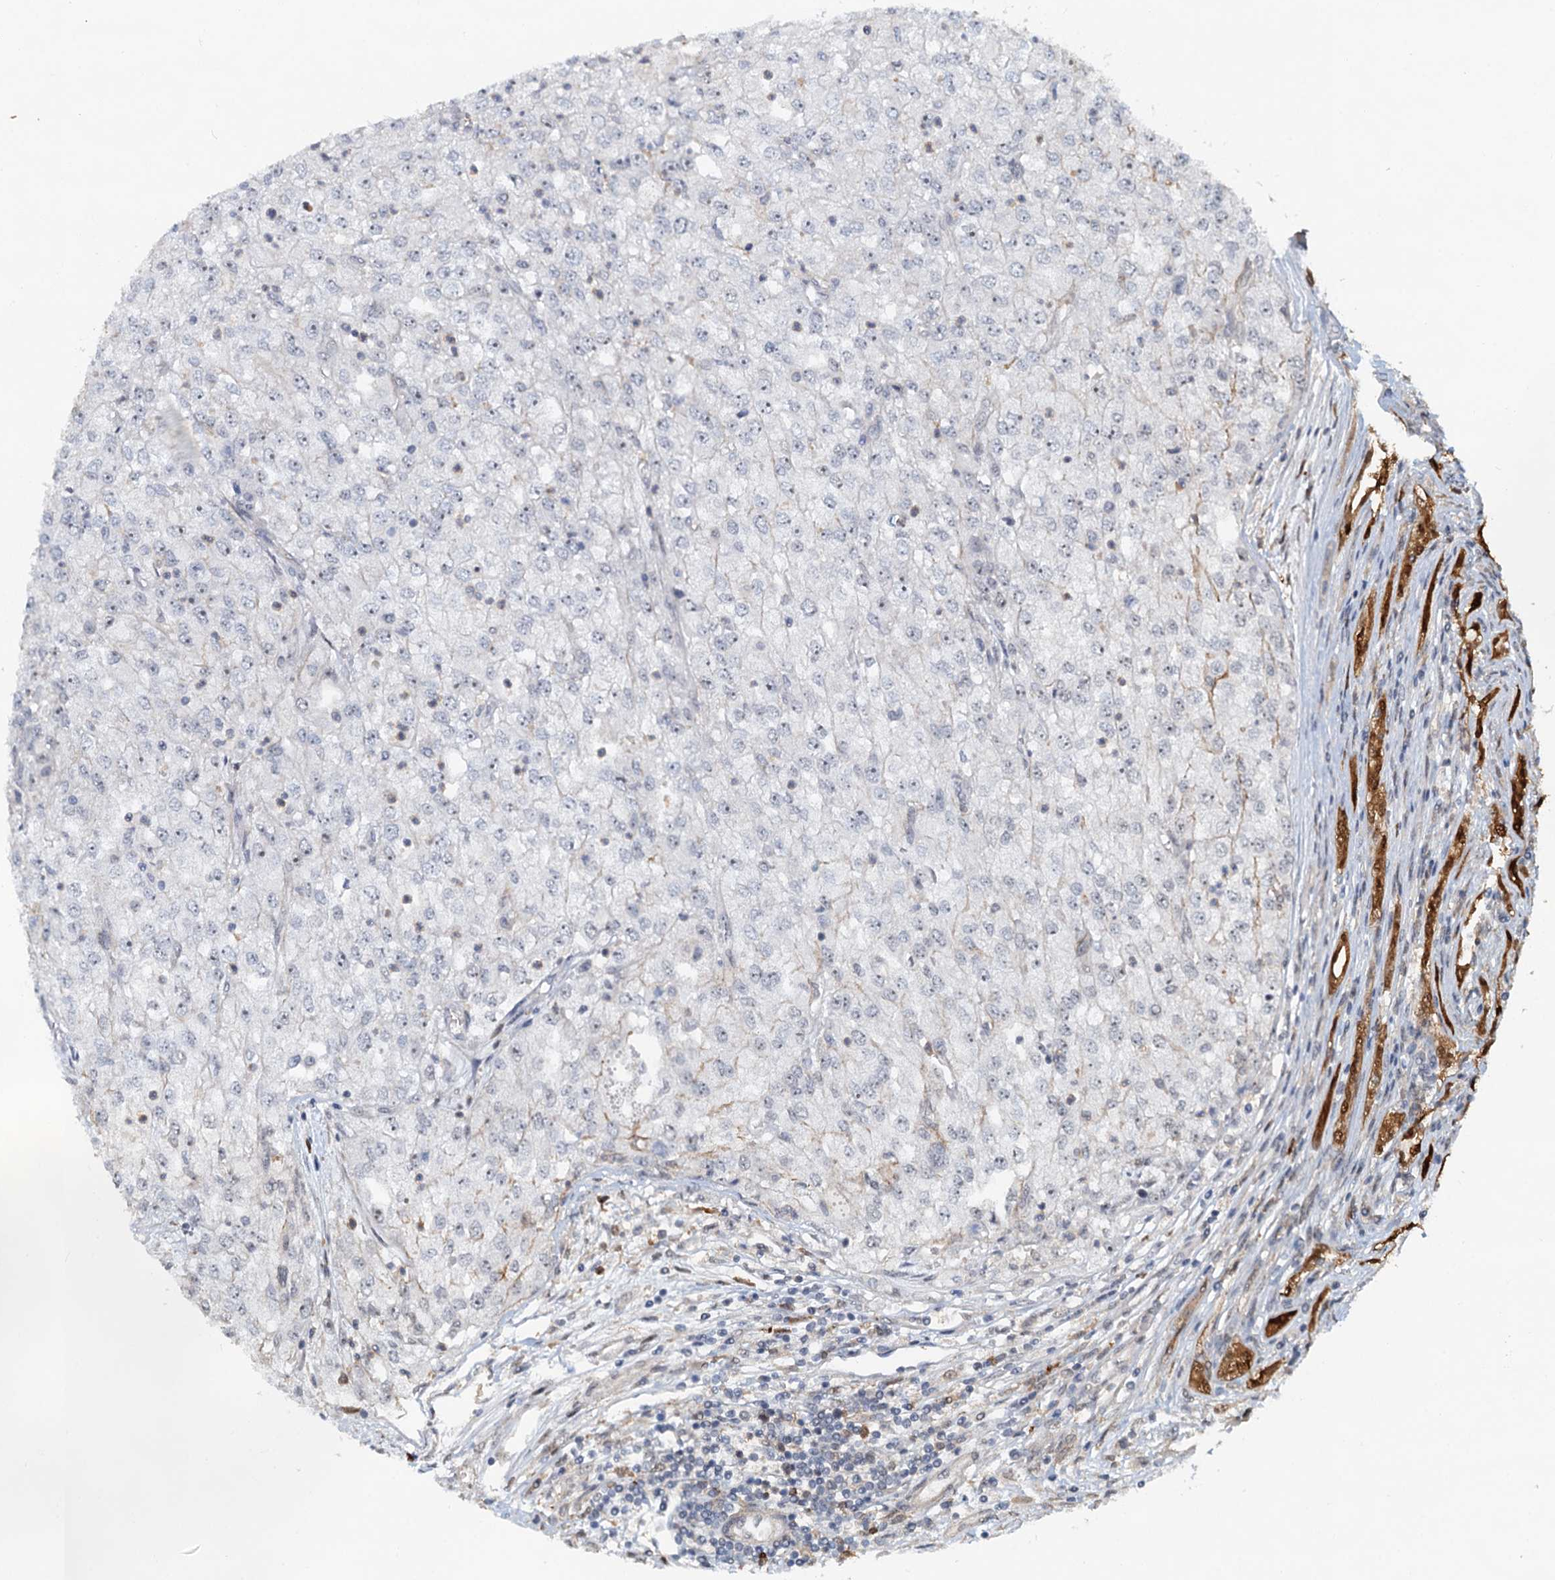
{"staining": {"intensity": "negative", "quantity": "none", "location": "none"}, "tissue": "renal cancer", "cell_type": "Tumor cells", "image_type": "cancer", "snomed": [{"axis": "morphology", "description": "Adenocarcinoma, NOS"}, {"axis": "topography", "description": "Kidney"}], "caption": "Immunohistochemistry histopathology image of neoplastic tissue: human renal cancer stained with DAB reveals no significant protein positivity in tumor cells. (Stains: DAB immunohistochemistry with hematoxylin counter stain, Microscopy: brightfield microscopy at high magnification).", "gene": "SPINDOC", "patient": {"sex": "female", "age": 54}}